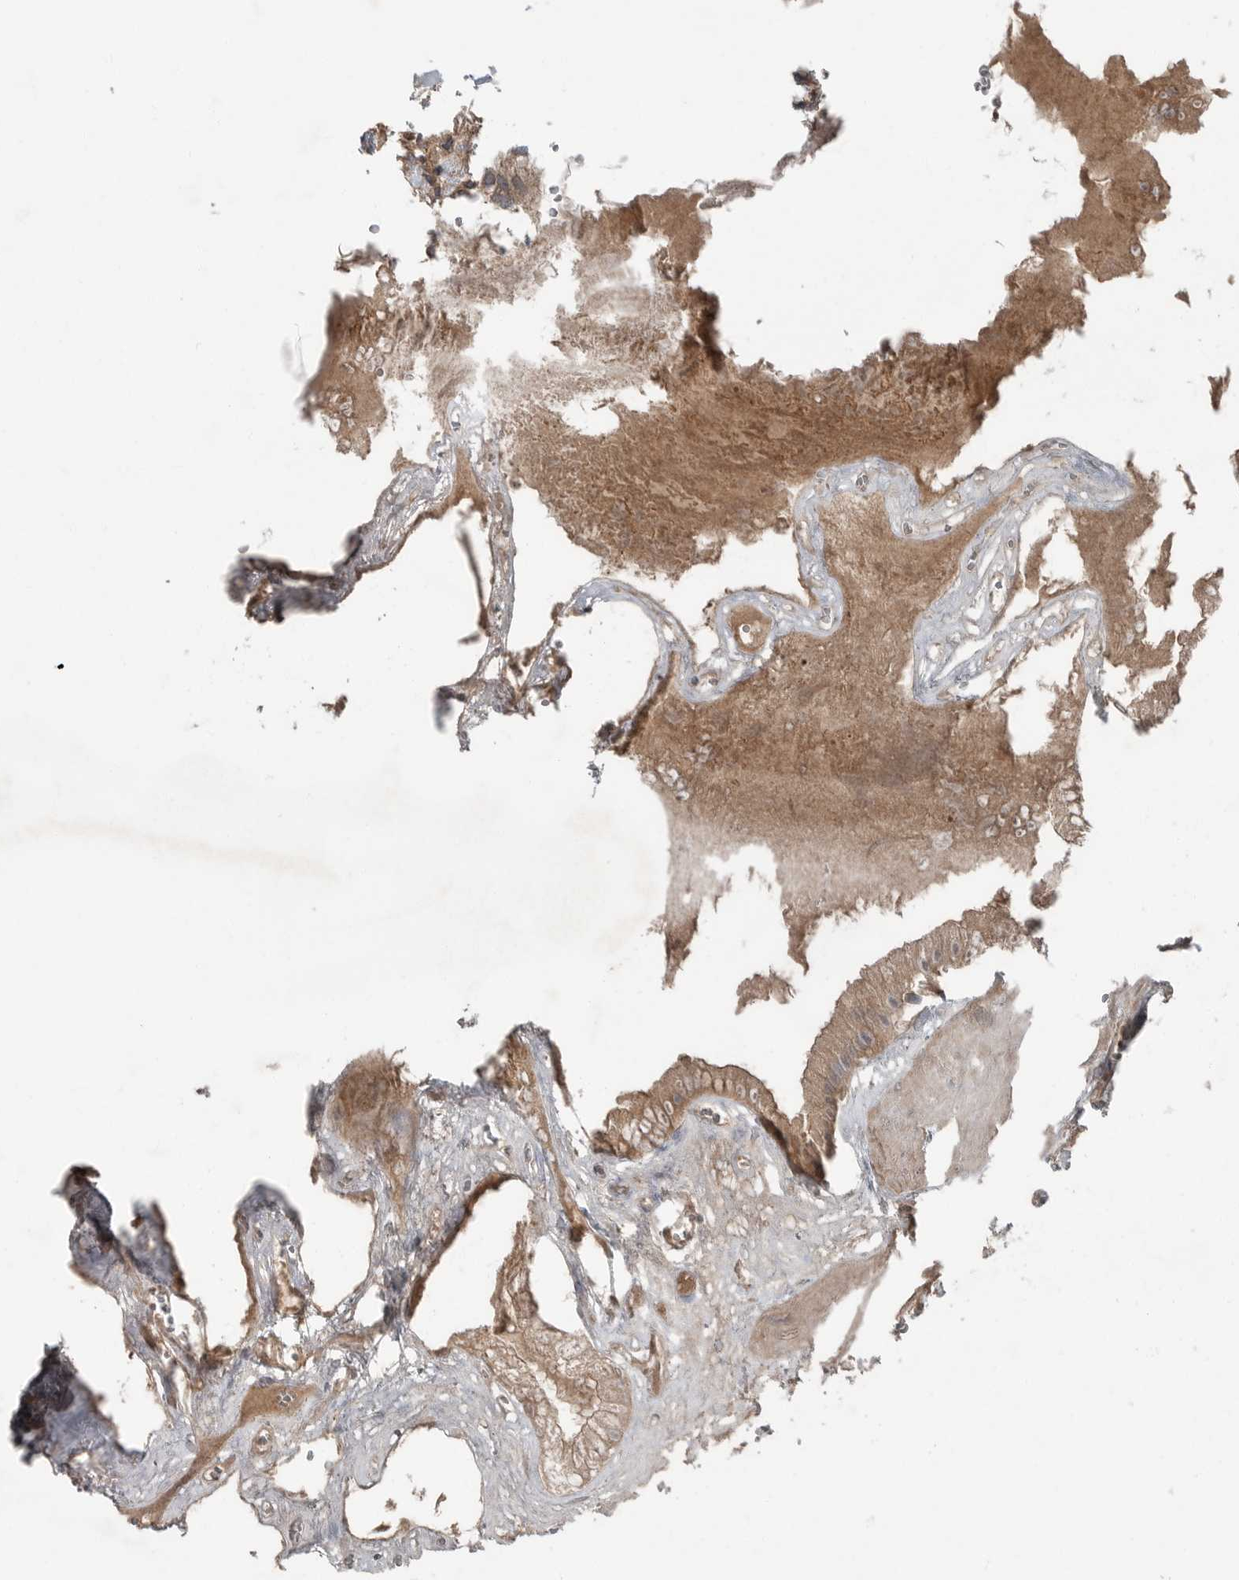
{"staining": {"intensity": "moderate", "quantity": ">75%", "location": "cytoplasmic/membranous"}, "tissue": "gallbladder", "cell_type": "Glandular cells", "image_type": "normal", "snomed": [{"axis": "morphology", "description": "Normal tissue, NOS"}, {"axis": "topography", "description": "Gallbladder"}], "caption": "Glandular cells exhibit moderate cytoplasmic/membranous positivity in about >75% of cells in benign gallbladder. The staining was performed using DAB (3,3'-diaminobenzidine), with brown indicating positive protein expression. Nuclei are stained blue with hematoxylin.", "gene": "SCP2", "patient": {"sex": "male", "age": 55}}